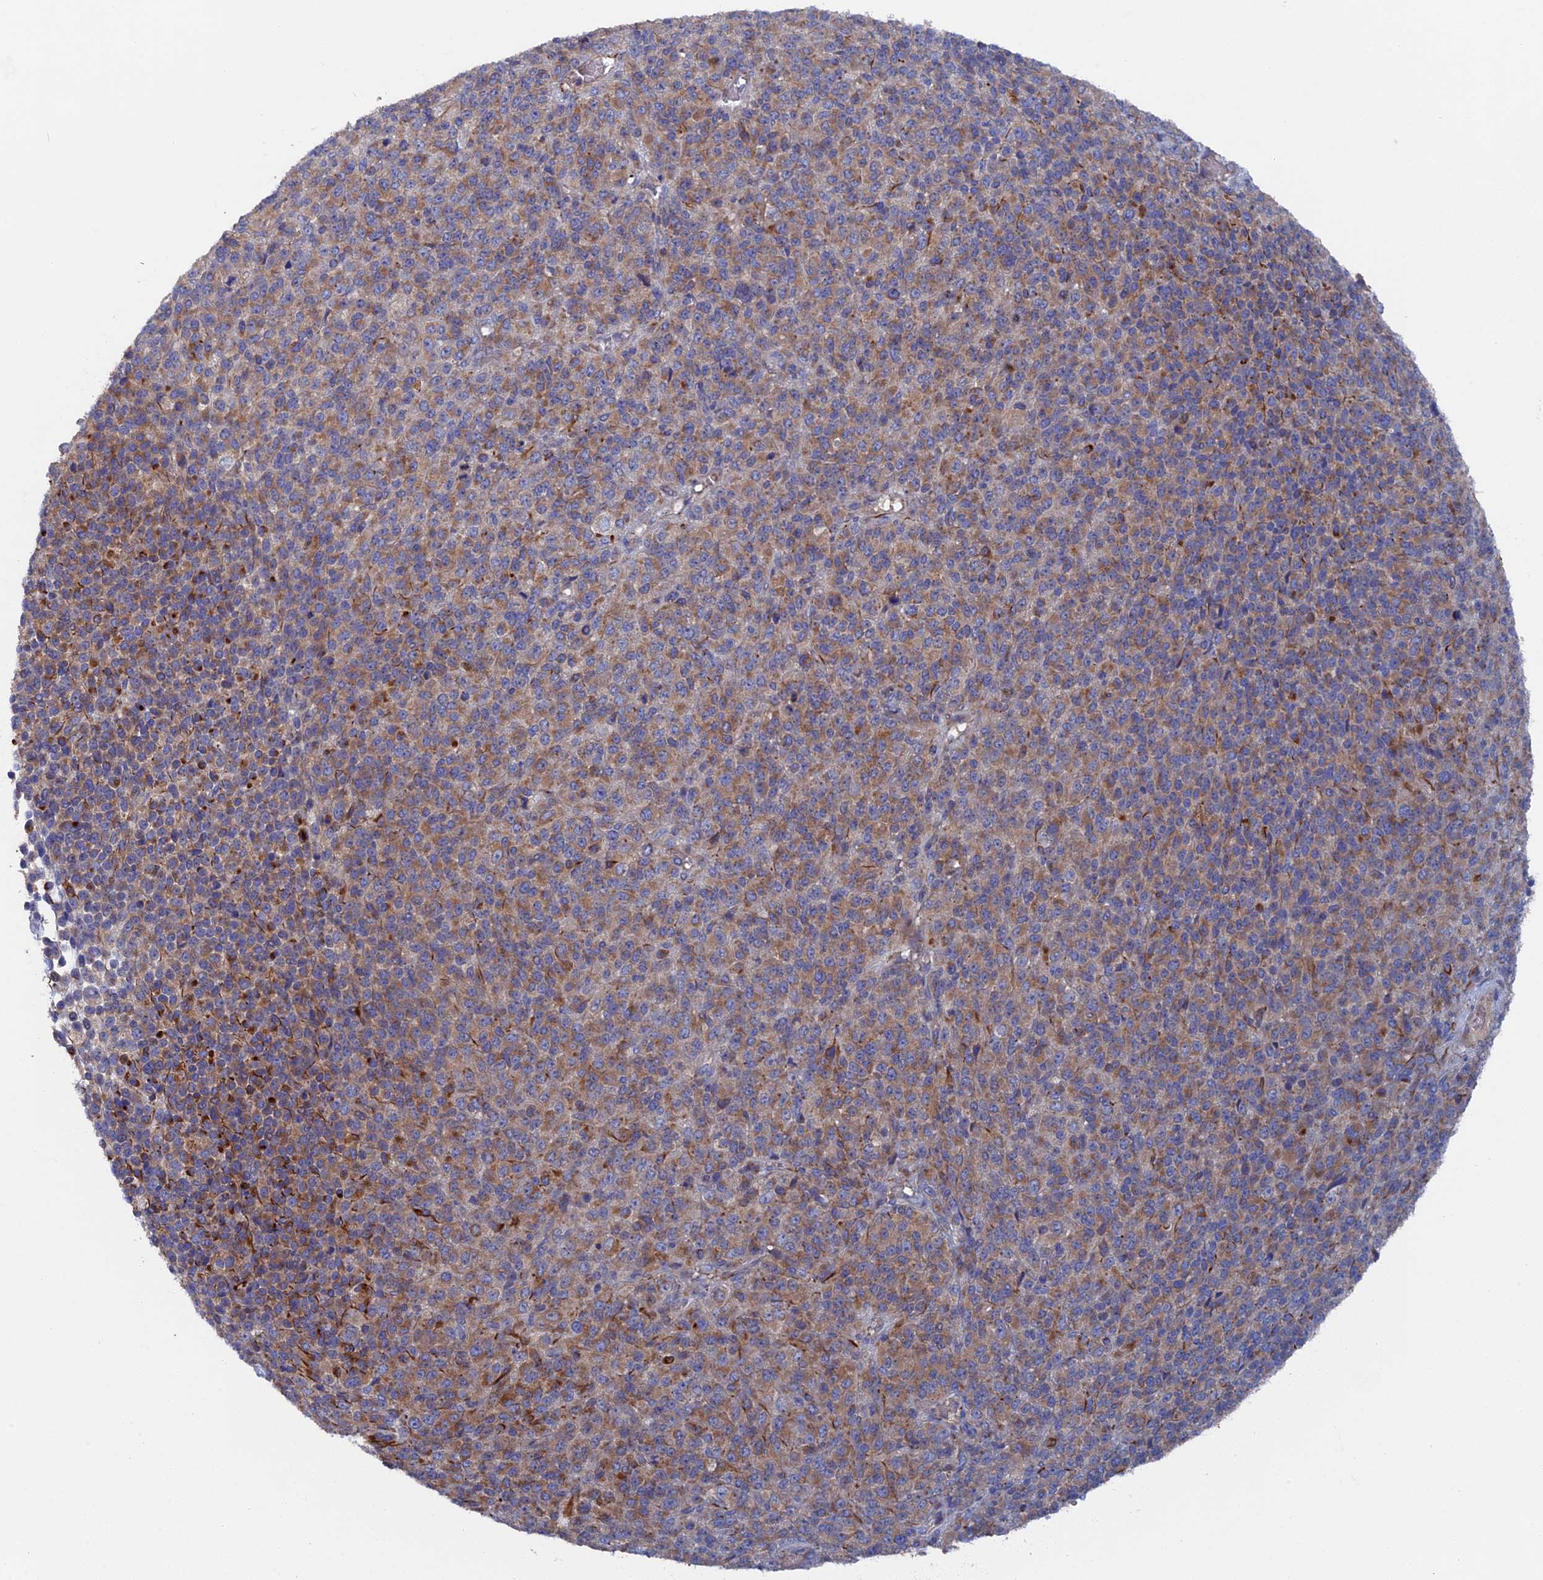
{"staining": {"intensity": "moderate", "quantity": ">75%", "location": "cytoplasmic/membranous"}, "tissue": "melanoma", "cell_type": "Tumor cells", "image_type": "cancer", "snomed": [{"axis": "morphology", "description": "Malignant melanoma, Metastatic site"}, {"axis": "topography", "description": "Brain"}], "caption": "Immunohistochemical staining of melanoma reveals medium levels of moderate cytoplasmic/membranous protein staining in approximately >75% of tumor cells. (Stains: DAB in brown, nuclei in blue, Microscopy: brightfield microscopy at high magnification).", "gene": "SMG9", "patient": {"sex": "female", "age": 56}}